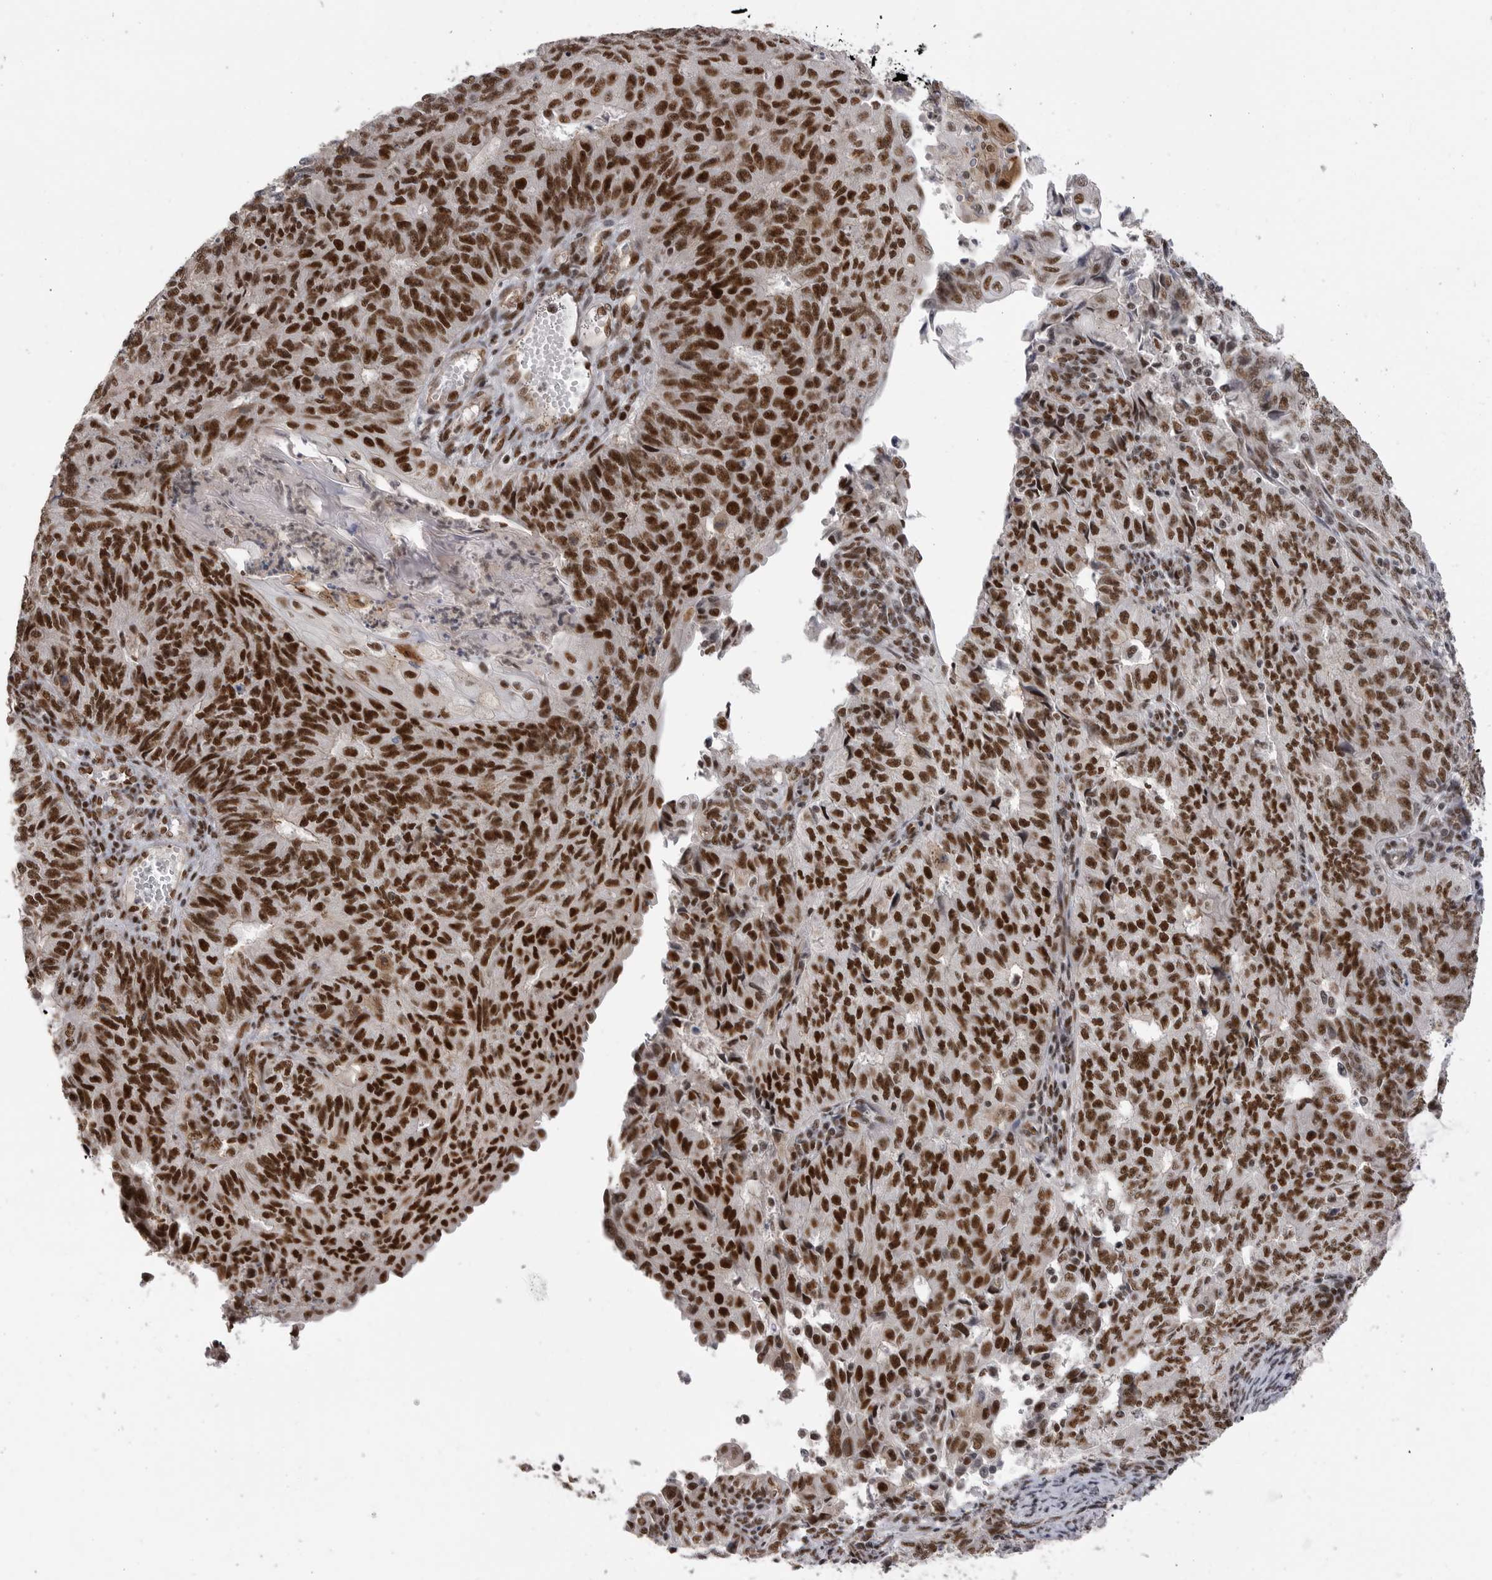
{"staining": {"intensity": "strong", "quantity": ">75%", "location": "nuclear"}, "tissue": "endometrial cancer", "cell_type": "Tumor cells", "image_type": "cancer", "snomed": [{"axis": "morphology", "description": "Adenocarcinoma, NOS"}, {"axis": "topography", "description": "Endometrium"}], "caption": "Immunohistochemistry (DAB (3,3'-diaminobenzidine)) staining of endometrial cancer (adenocarcinoma) displays strong nuclear protein staining in approximately >75% of tumor cells.", "gene": "PPP1R8", "patient": {"sex": "female", "age": 32}}